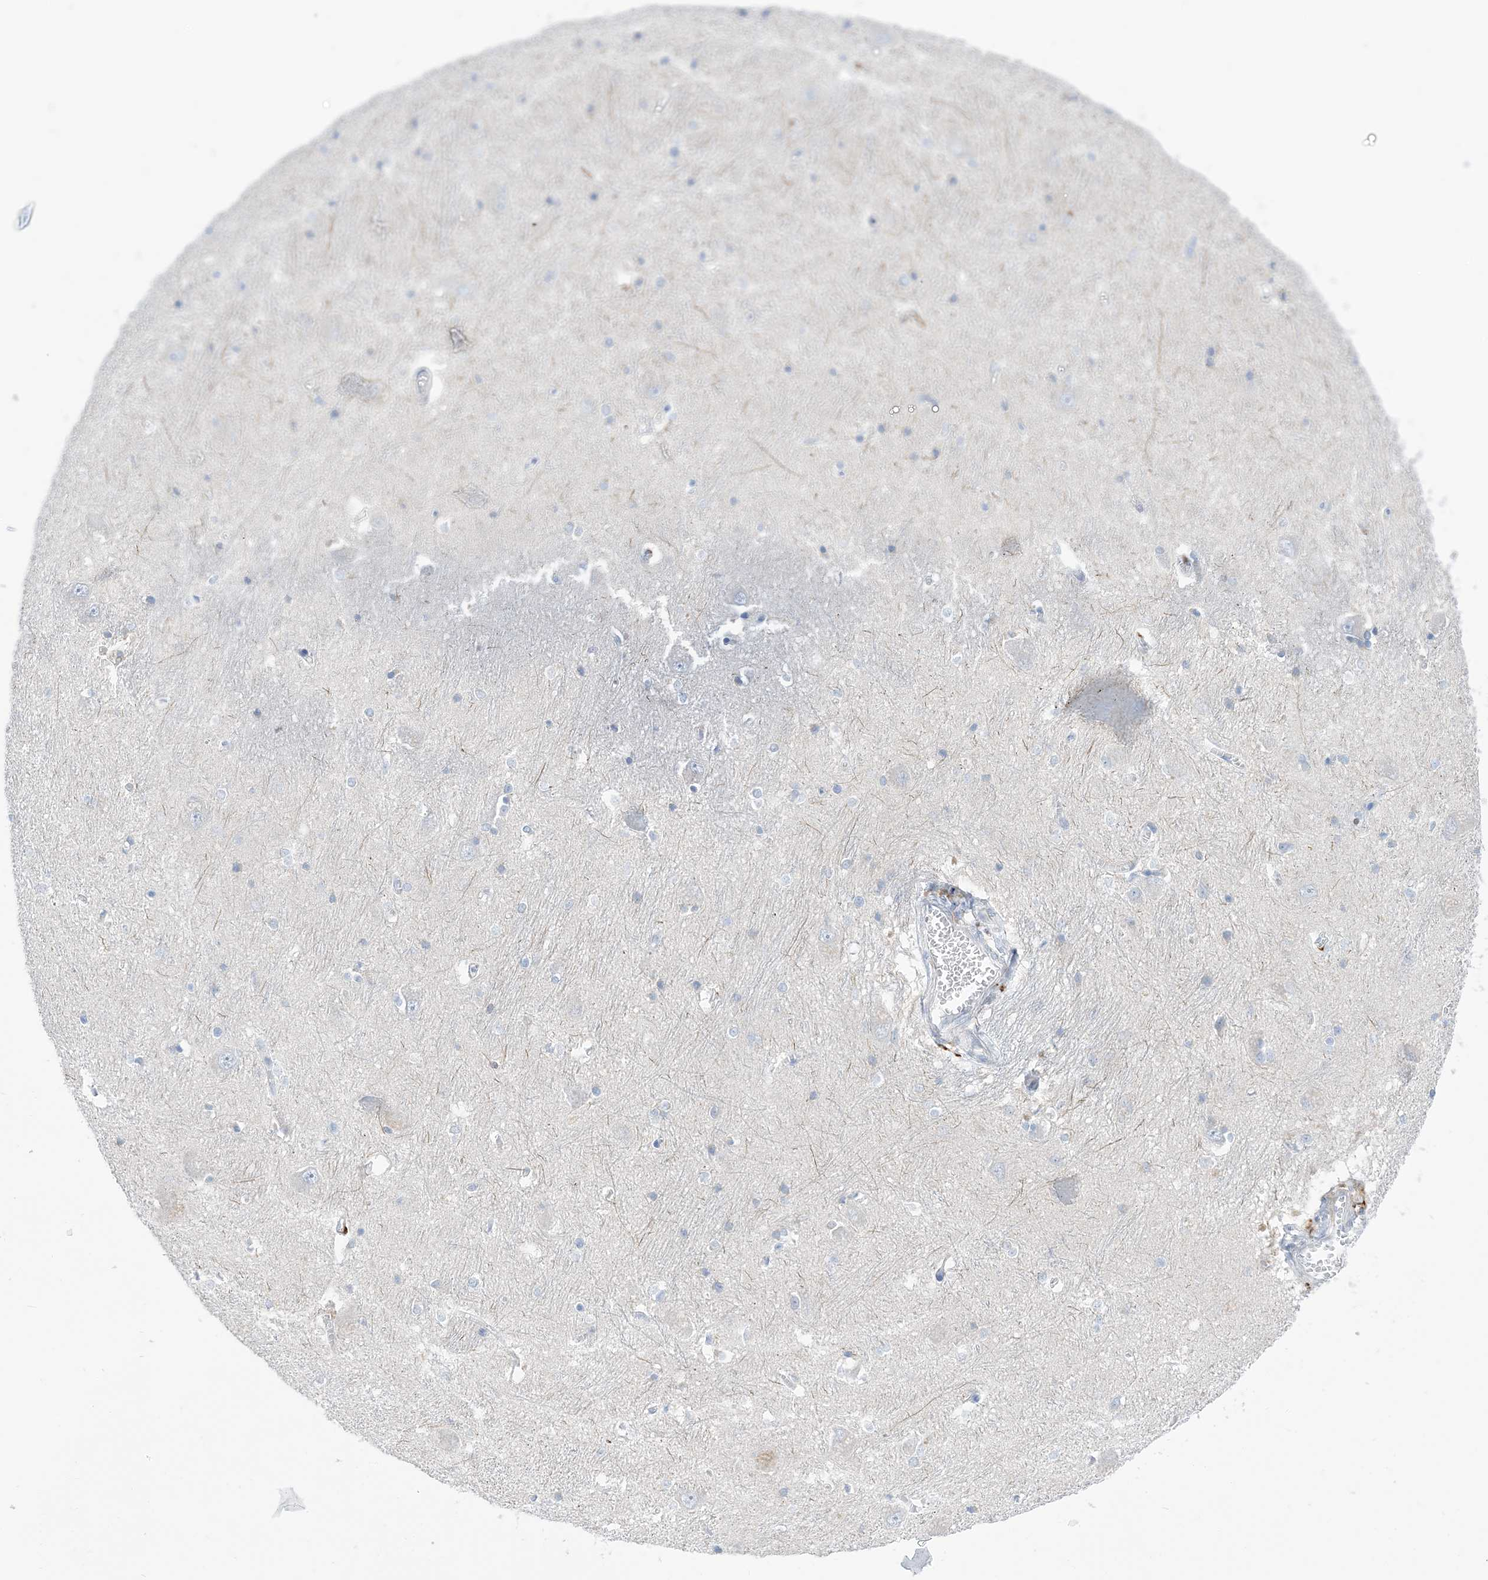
{"staining": {"intensity": "negative", "quantity": "none", "location": "none"}, "tissue": "caudate", "cell_type": "Glial cells", "image_type": "normal", "snomed": [{"axis": "morphology", "description": "Normal tissue, NOS"}, {"axis": "topography", "description": "Lateral ventricle wall"}], "caption": "High power microscopy photomicrograph of an IHC histopathology image of unremarkable caudate, revealing no significant positivity in glial cells. (DAB immunohistochemistry visualized using brightfield microscopy, high magnification).", "gene": "DPH3", "patient": {"sex": "male", "age": 37}}